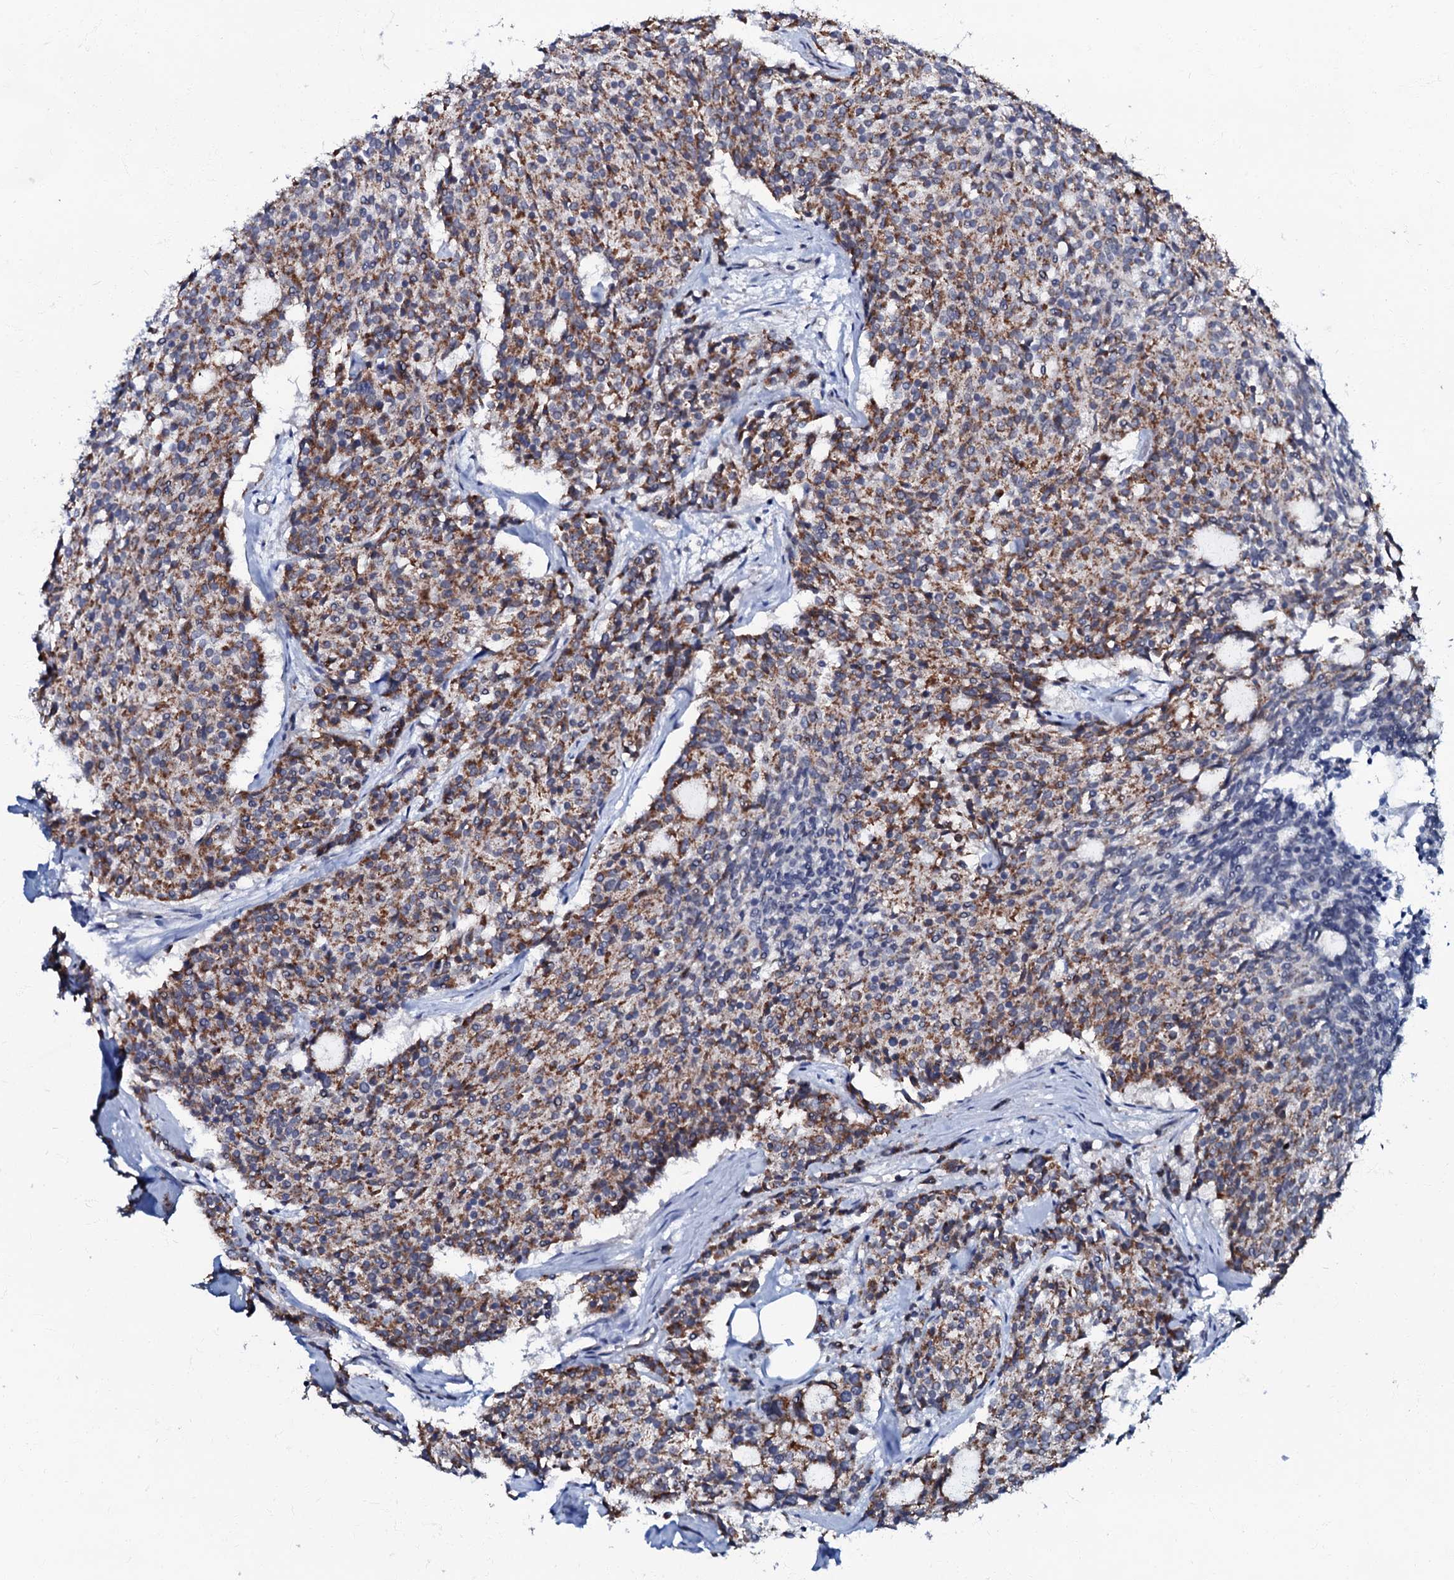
{"staining": {"intensity": "moderate", "quantity": ">75%", "location": "cytoplasmic/membranous"}, "tissue": "carcinoid", "cell_type": "Tumor cells", "image_type": "cancer", "snomed": [{"axis": "morphology", "description": "Carcinoid, malignant, NOS"}, {"axis": "topography", "description": "Pancreas"}], "caption": "Carcinoid tissue shows moderate cytoplasmic/membranous expression in approximately >75% of tumor cells", "gene": "MRPL51", "patient": {"sex": "female", "age": 54}}